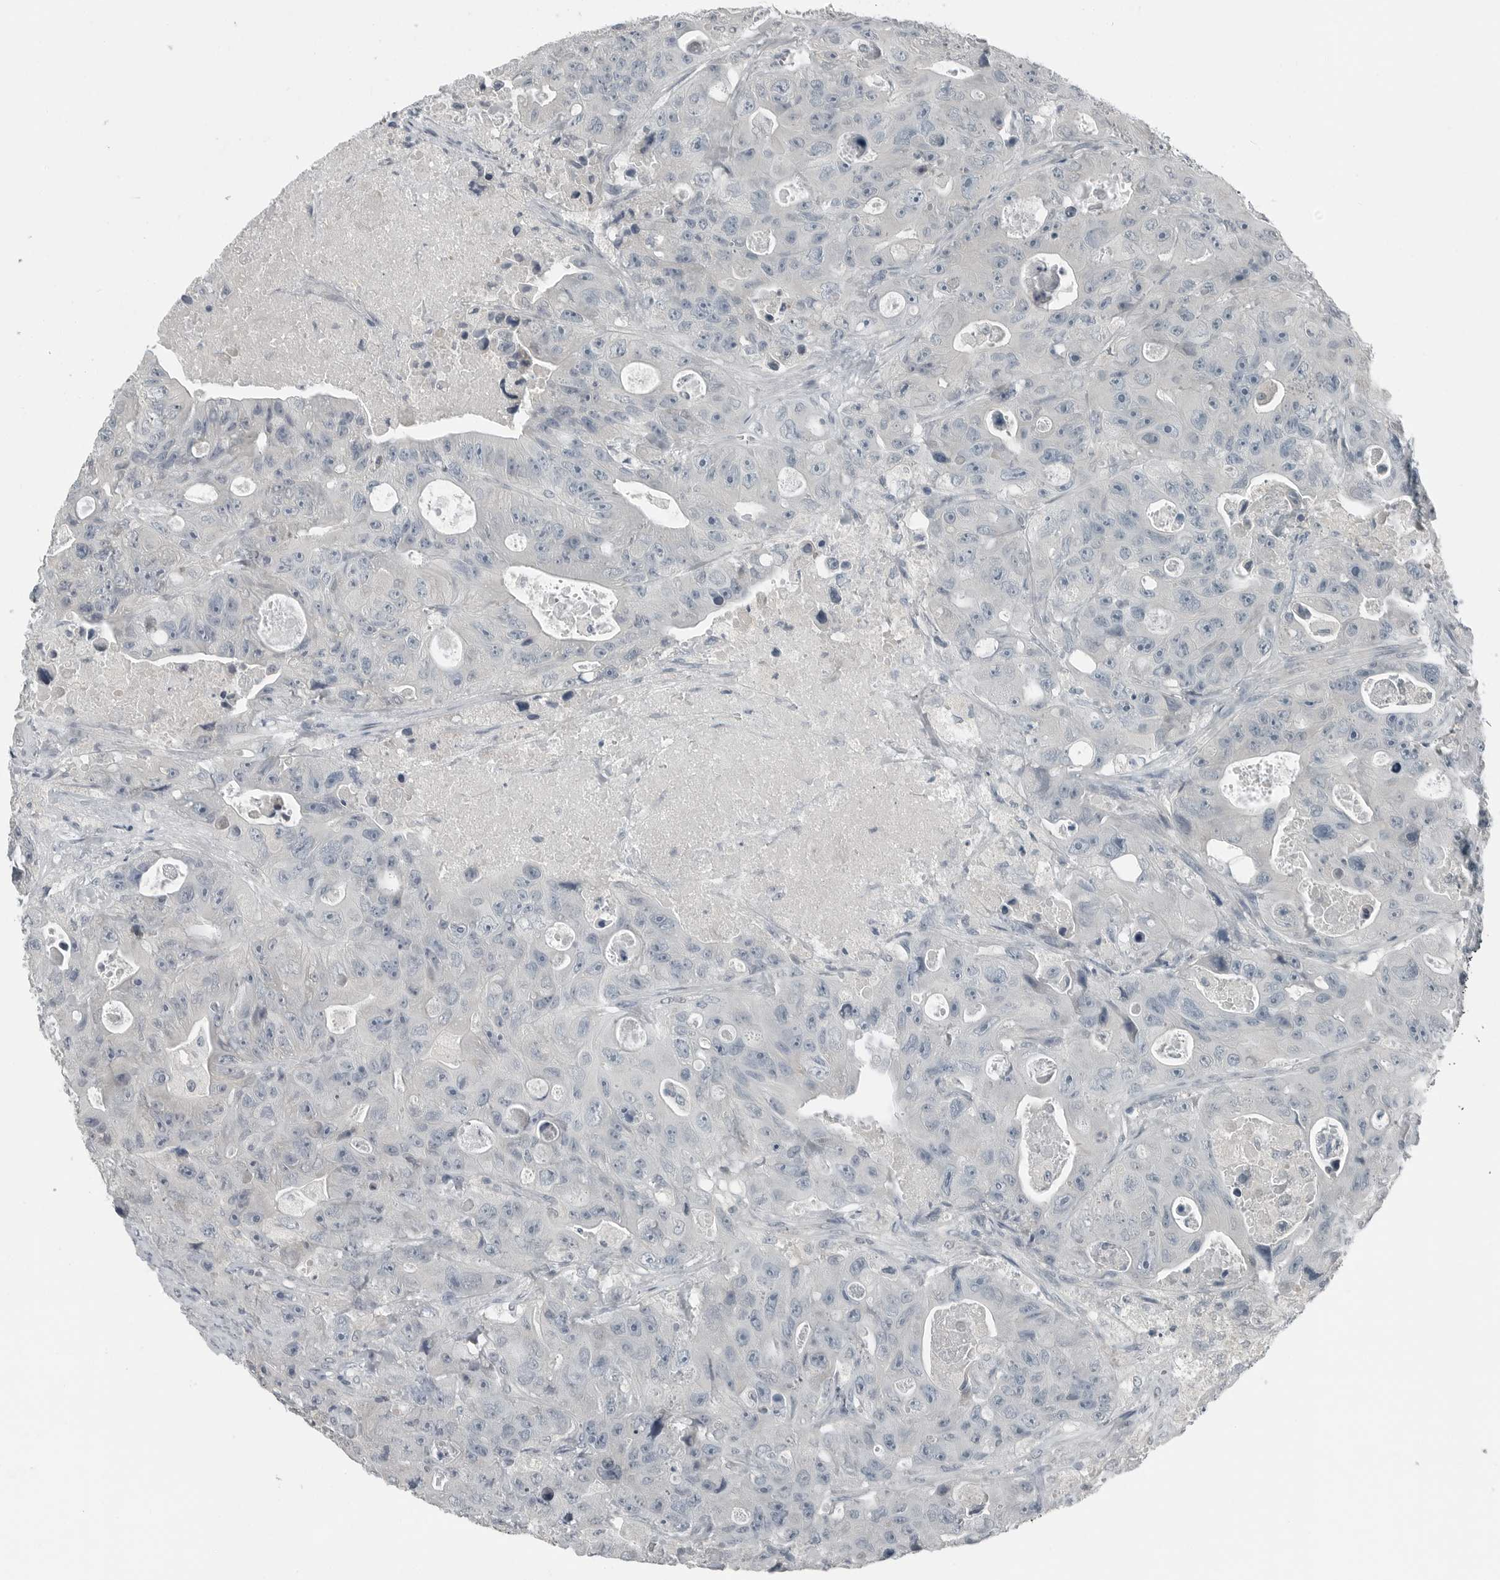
{"staining": {"intensity": "negative", "quantity": "none", "location": "none"}, "tissue": "colorectal cancer", "cell_type": "Tumor cells", "image_type": "cancer", "snomed": [{"axis": "morphology", "description": "Adenocarcinoma, NOS"}, {"axis": "topography", "description": "Colon"}], "caption": "High power microscopy histopathology image of an immunohistochemistry (IHC) micrograph of colorectal adenocarcinoma, revealing no significant positivity in tumor cells.", "gene": "KYAT1", "patient": {"sex": "female", "age": 46}}